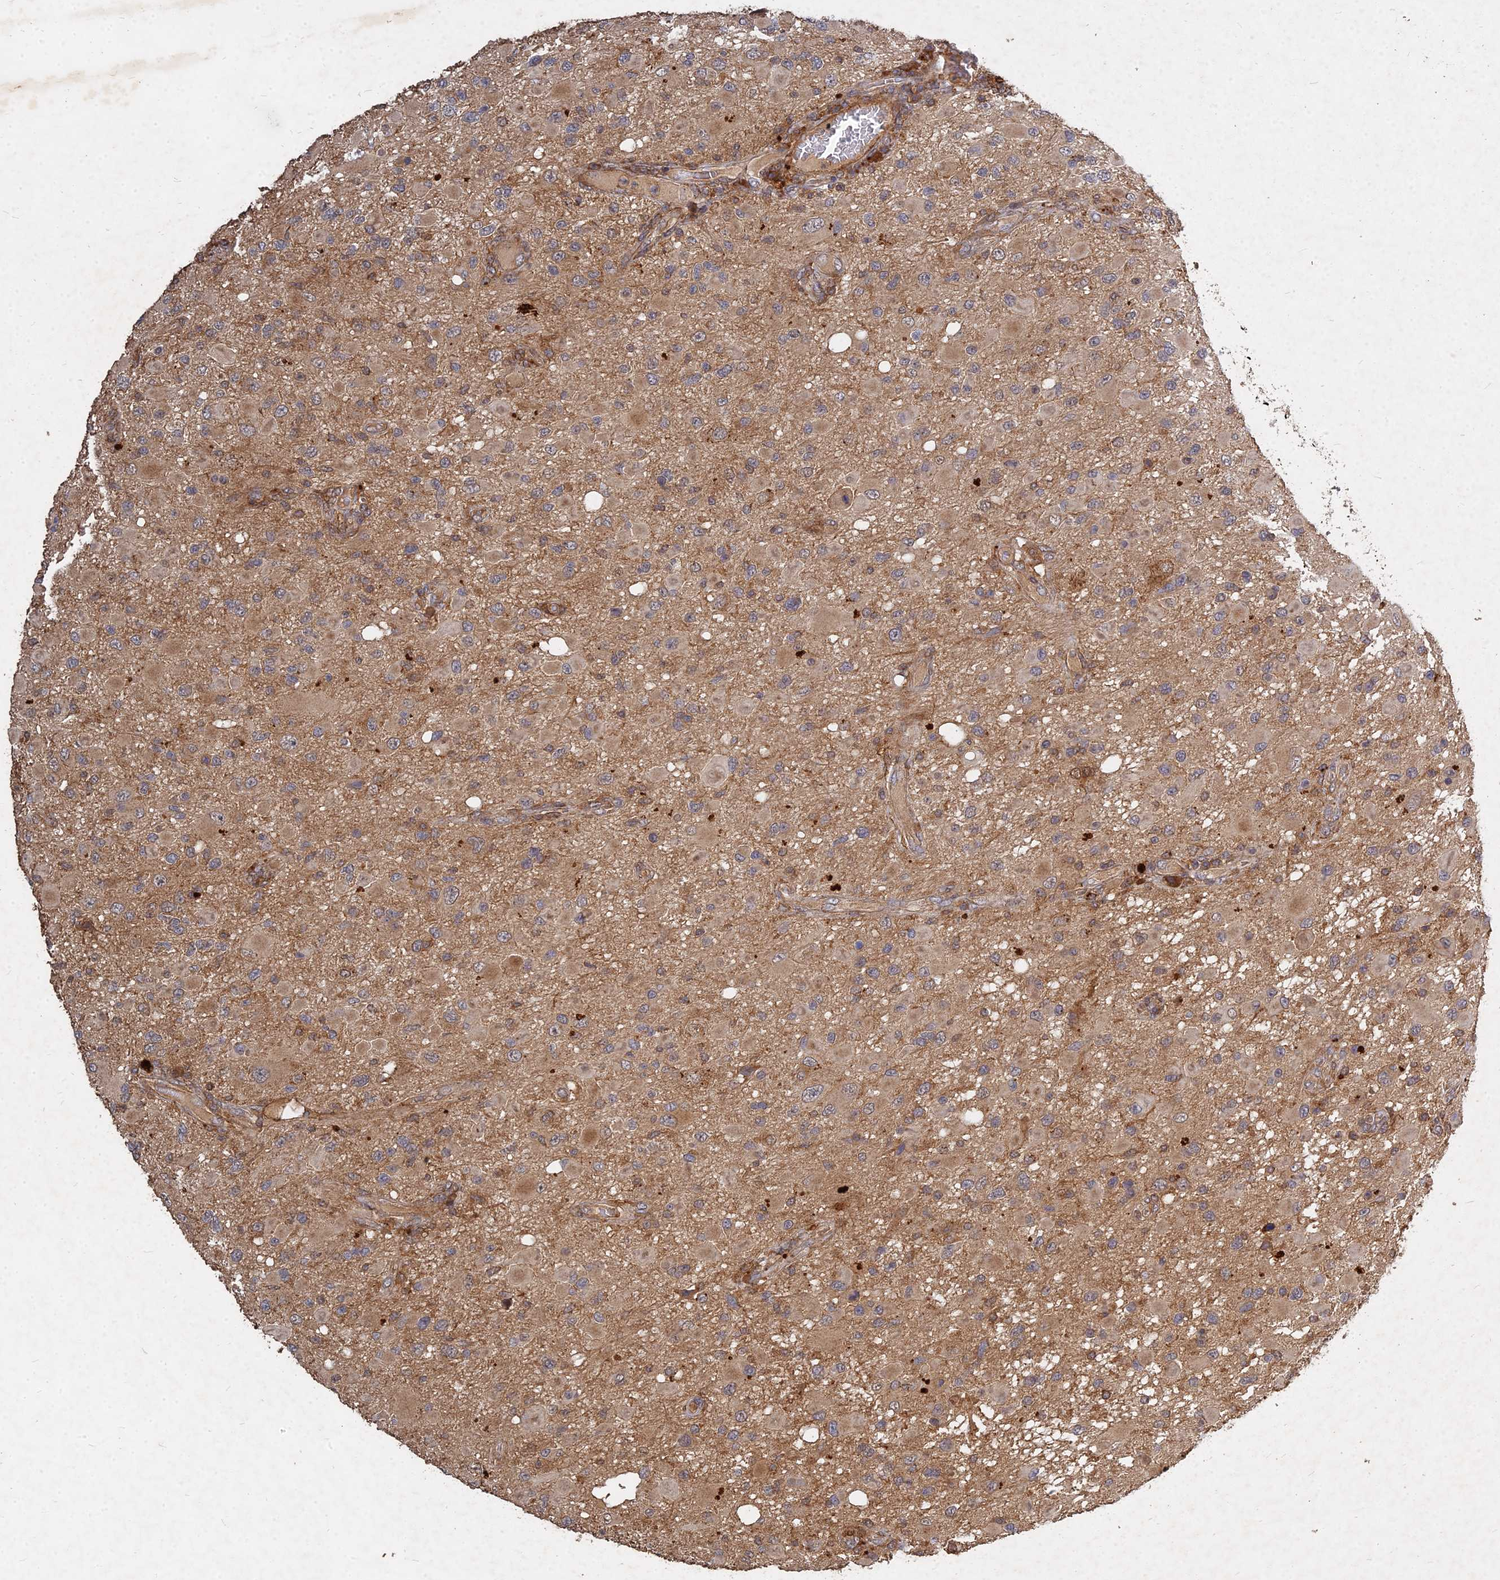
{"staining": {"intensity": "moderate", "quantity": ">75%", "location": "cytoplasmic/membranous"}, "tissue": "glioma", "cell_type": "Tumor cells", "image_type": "cancer", "snomed": [{"axis": "morphology", "description": "Glioma, malignant, High grade"}, {"axis": "topography", "description": "Brain"}], "caption": "This is a micrograph of IHC staining of malignant glioma (high-grade), which shows moderate positivity in the cytoplasmic/membranous of tumor cells.", "gene": "UBE2W", "patient": {"sex": "male", "age": 53}}